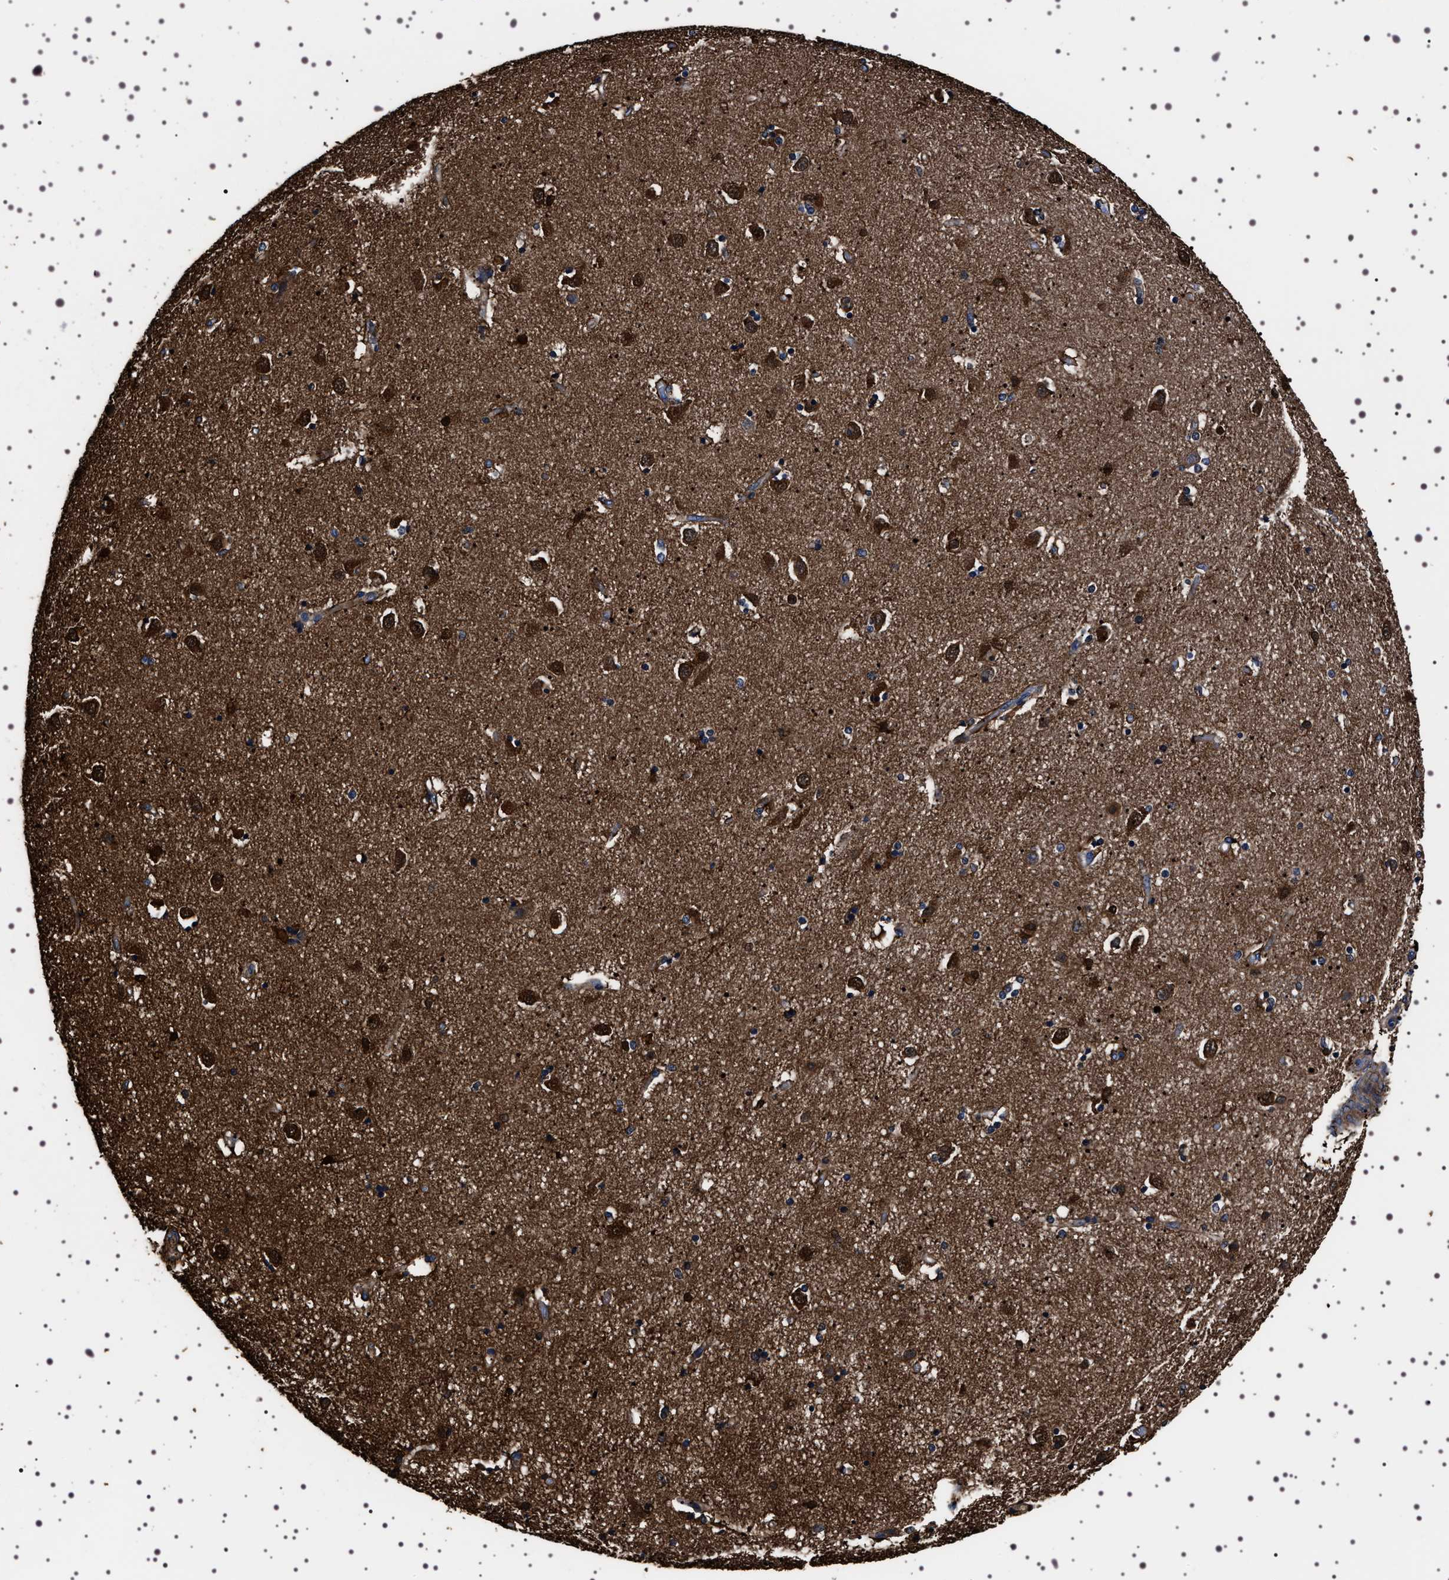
{"staining": {"intensity": "strong", "quantity": "<25%", "location": "cytoplasmic/membranous"}, "tissue": "caudate", "cell_type": "Glial cells", "image_type": "normal", "snomed": [{"axis": "morphology", "description": "Normal tissue, NOS"}, {"axis": "topography", "description": "Lateral ventricle wall"}], "caption": "Brown immunohistochemical staining in benign caudate exhibits strong cytoplasmic/membranous positivity in approximately <25% of glial cells. The staining was performed using DAB to visualize the protein expression in brown, while the nuclei were stained in blue with hematoxylin (Magnification: 20x).", "gene": "WDR1", "patient": {"sex": "female", "age": 54}}